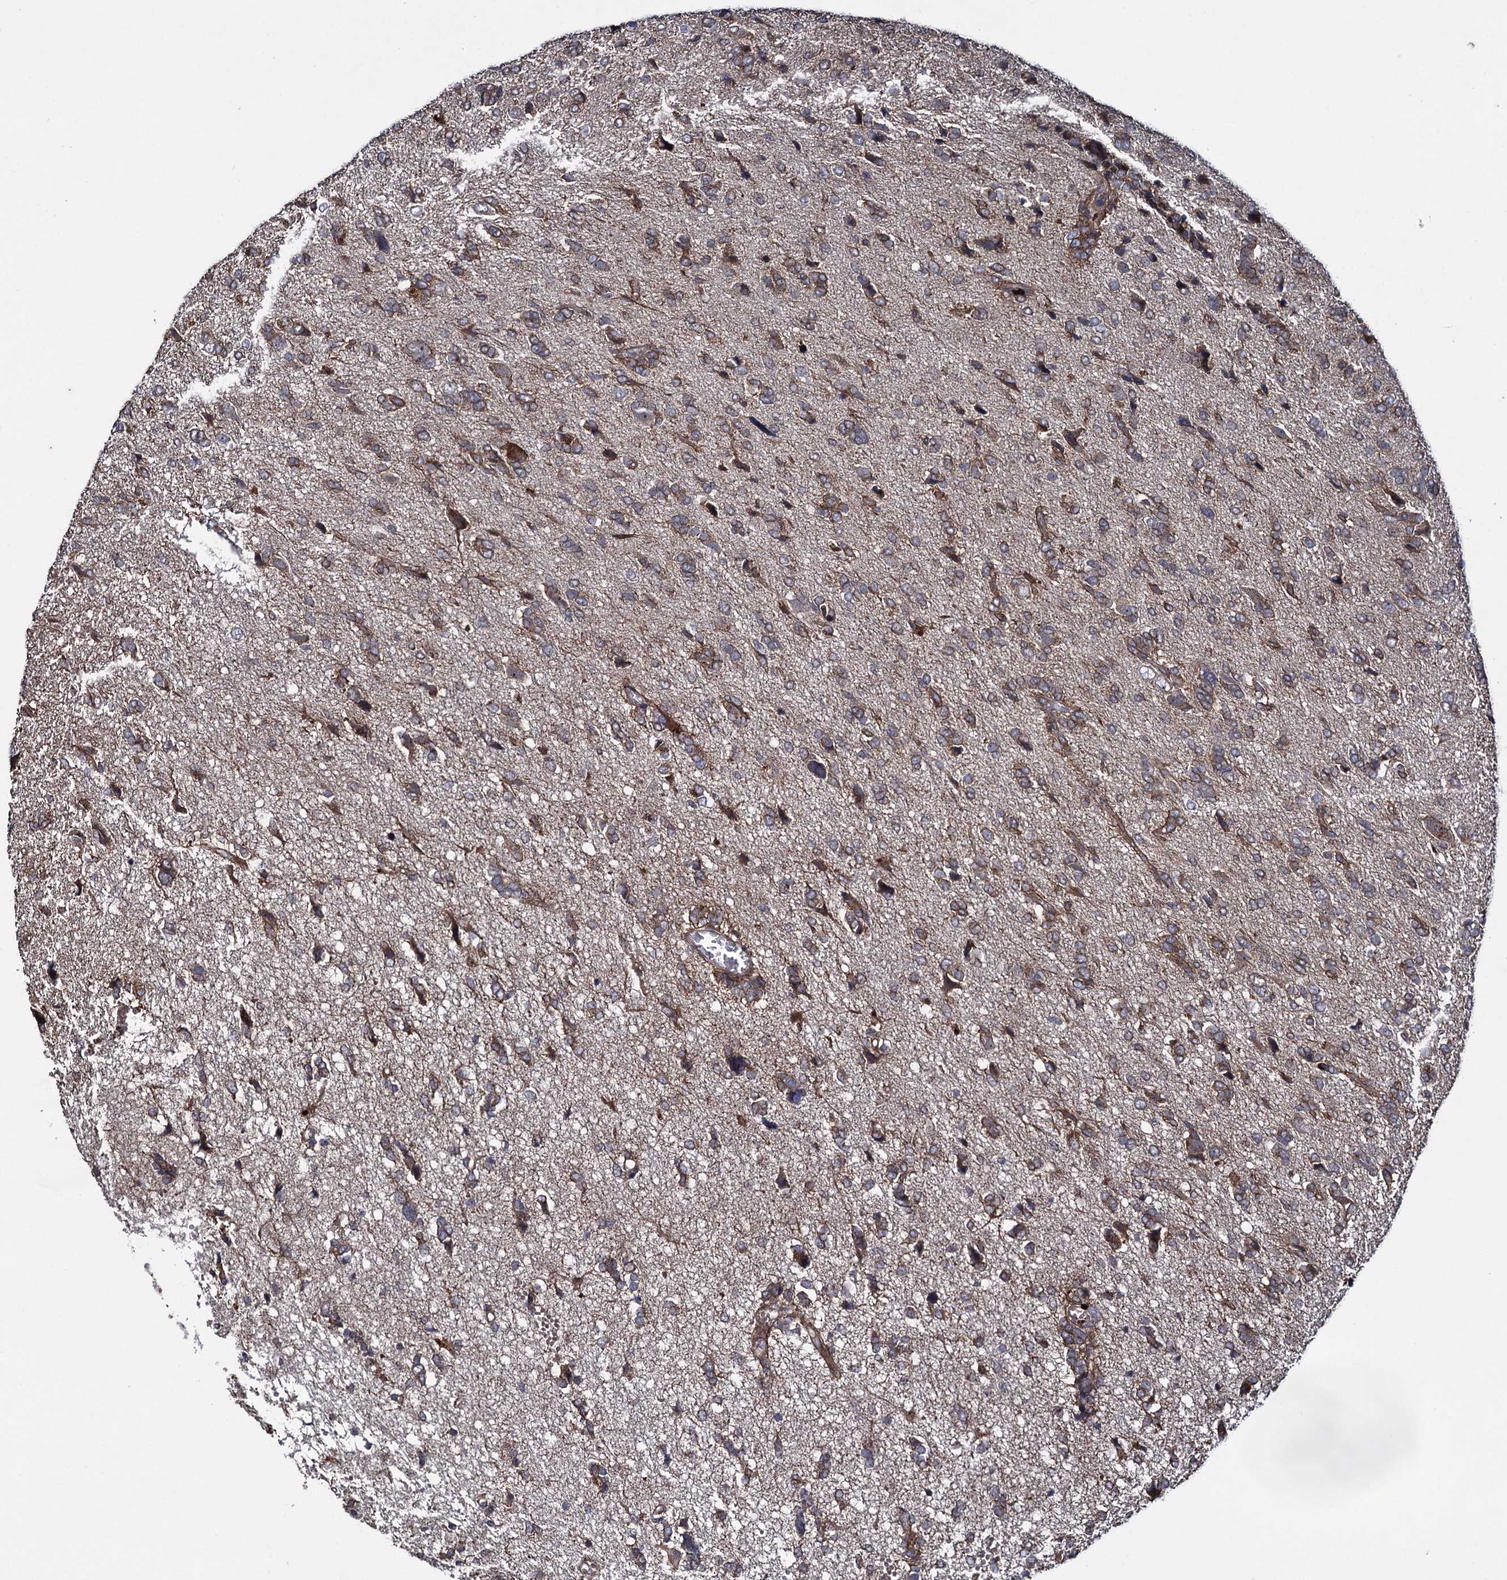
{"staining": {"intensity": "moderate", "quantity": ">75%", "location": "cytoplasmic/membranous"}, "tissue": "glioma", "cell_type": "Tumor cells", "image_type": "cancer", "snomed": [{"axis": "morphology", "description": "Glioma, malignant, High grade"}, {"axis": "topography", "description": "Brain"}], "caption": "Approximately >75% of tumor cells in human malignant glioma (high-grade) reveal moderate cytoplasmic/membranous protein expression as visualized by brown immunohistochemical staining.", "gene": "HAUS1", "patient": {"sex": "female", "age": 59}}